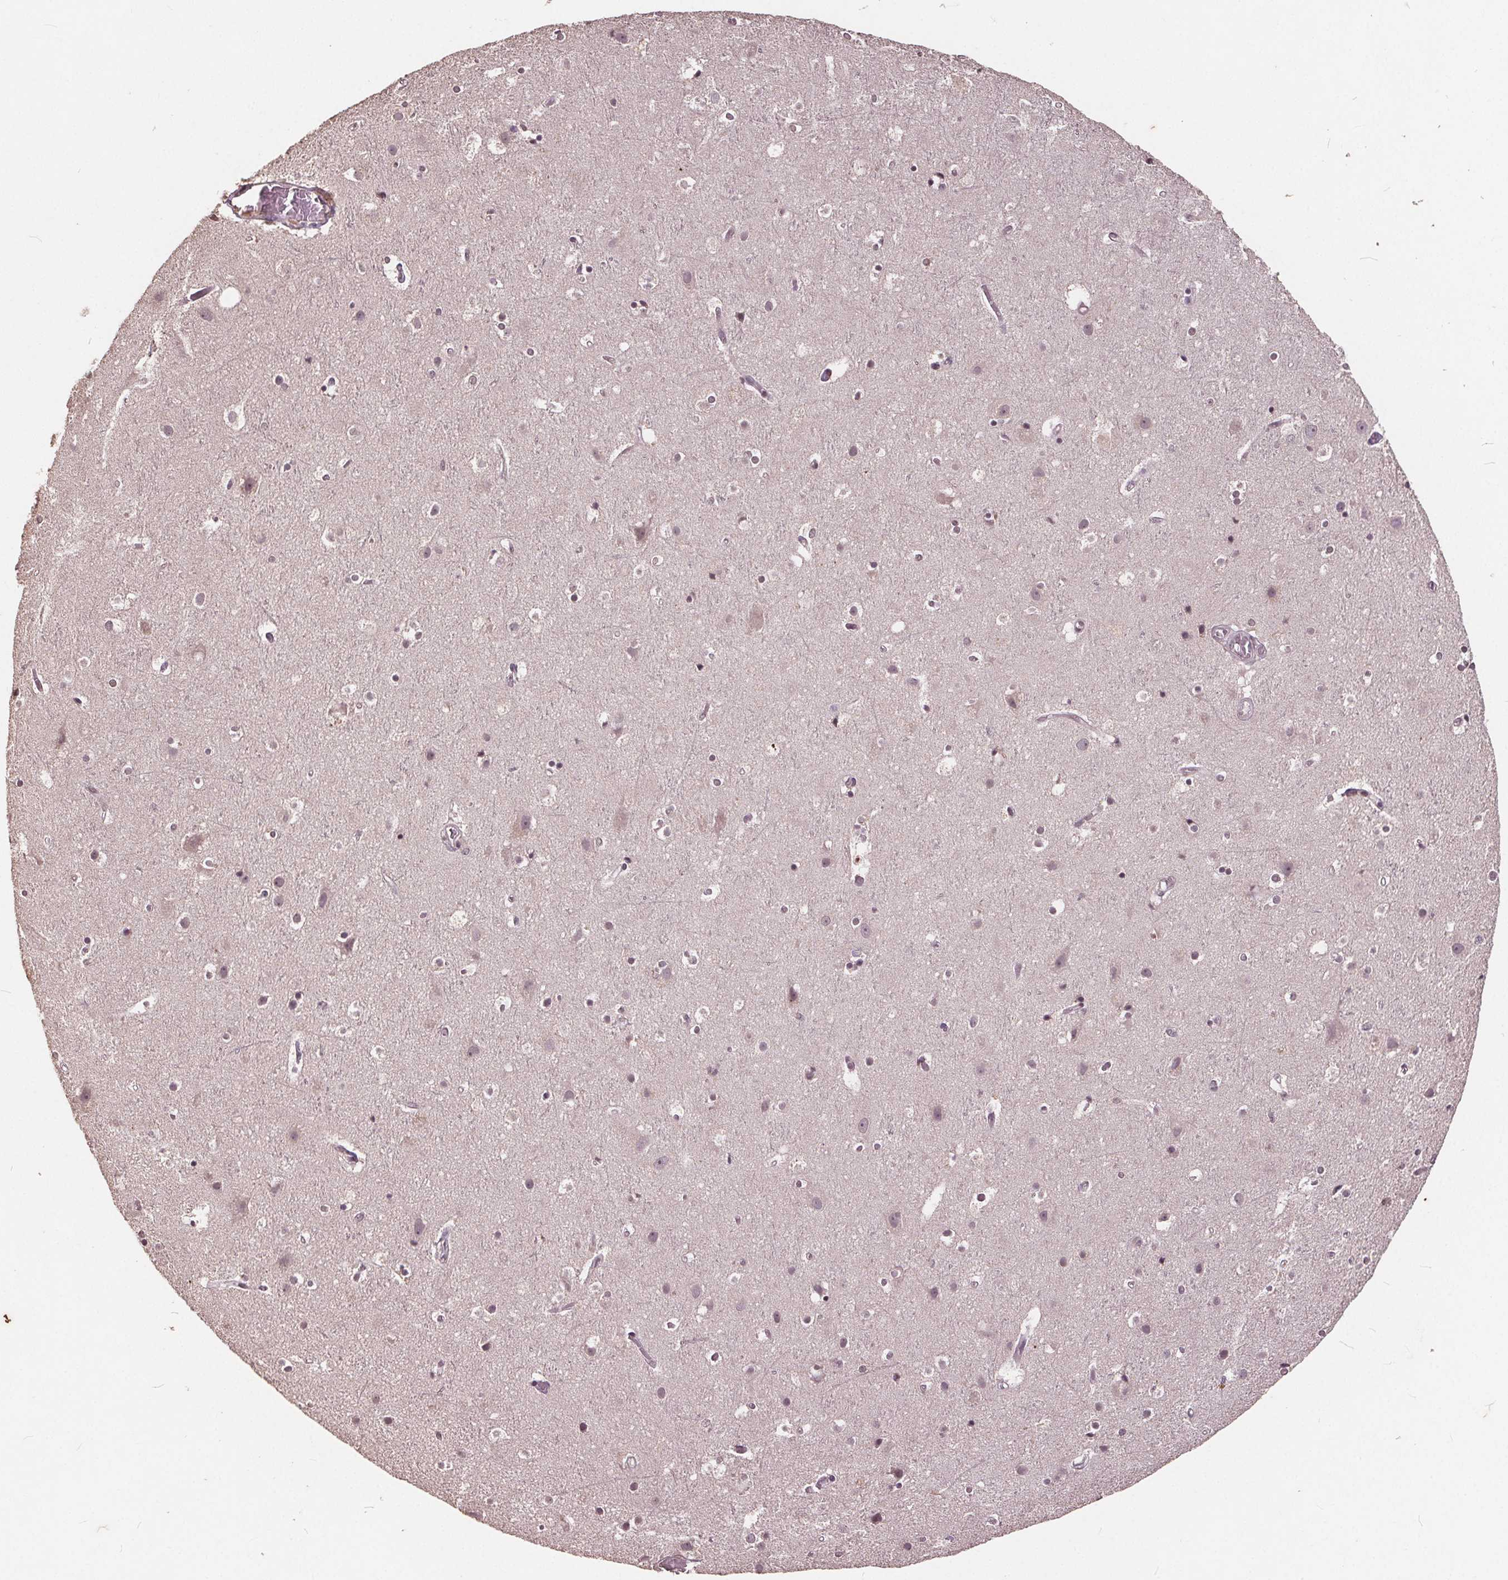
{"staining": {"intensity": "weak", "quantity": ">75%", "location": "nuclear"}, "tissue": "cerebral cortex", "cell_type": "Endothelial cells", "image_type": "normal", "snomed": [{"axis": "morphology", "description": "Normal tissue, NOS"}, {"axis": "topography", "description": "Cerebral cortex"}], "caption": "Immunohistochemical staining of benign human cerebral cortex displays weak nuclear protein positivity in about >75% of endothelial cells. (brown staining indicates protein expression, while blue staining denotes nuclei).", "gene": "DNMT3B", "patient": {"sex": "female", "age": 52}}